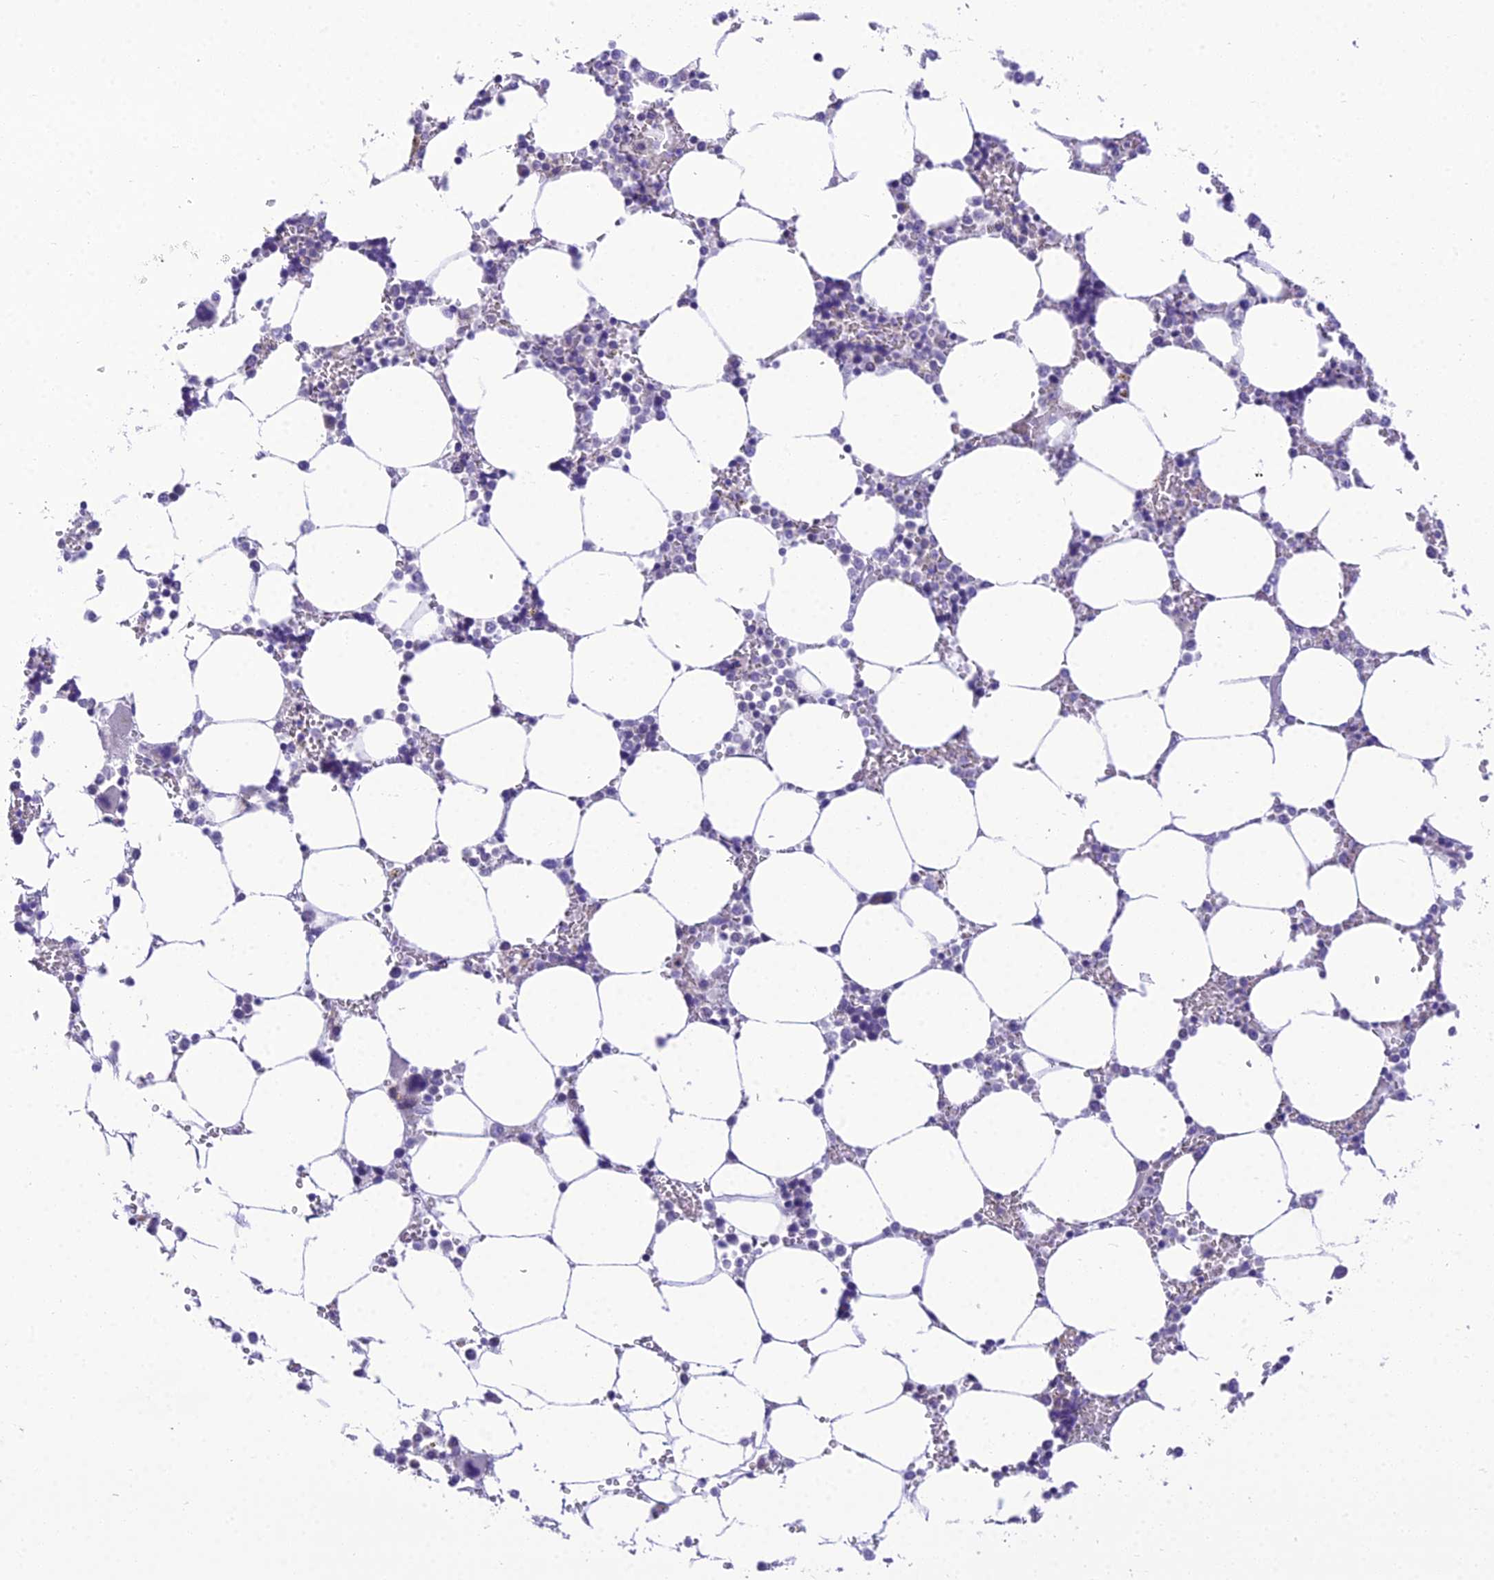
{"staining": {"intensity": "negative", "quantity": "none", "location": "none"}, "tissue": "bone marrow", "cell_type": "Hematopoietic cells", "image_type": "normal", "snomed": [{"axis": "morphology", "description": "Normal tissue, NOS"}, {"axis": "topography", "description": "Bone marrow"}], "caption": "Bone marrow was stained to show a protein in brown. There is no significant positivity in hematopoietic cells. (DAB (3,3'-diaminobenzidine) IHC visualized using brightfield microscopy, high magnification).", "gene": "MIIP", "patient": {"sex": "male", "age": 64}}